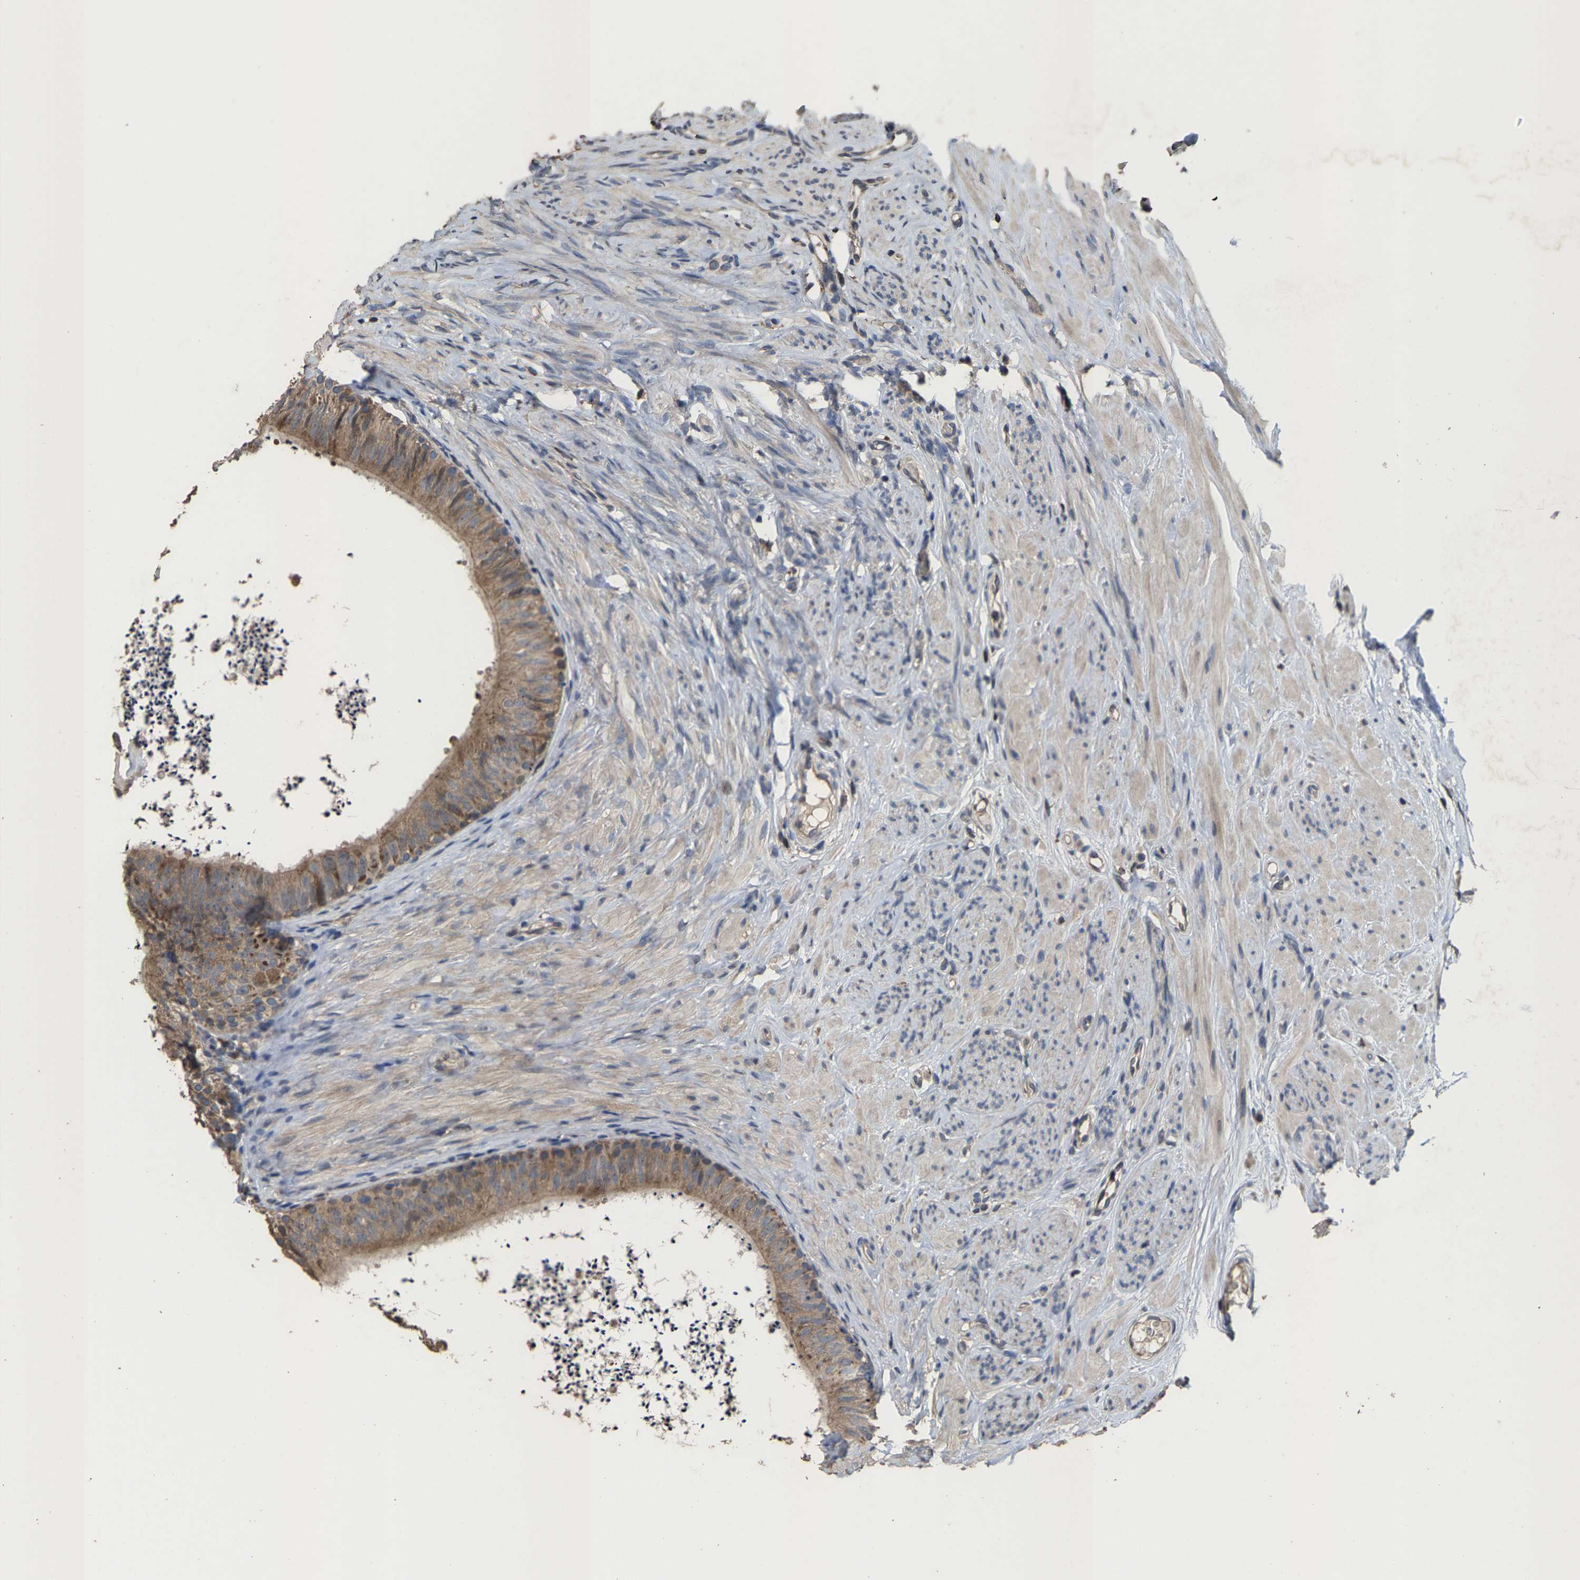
{"staining": {"intensity": "moderate", "quantity": ">75%", "location": "cytoplasmic/membranous"}, "tissue": "epididymis", "cell_type": "Glandular cells", "image_type": "normal", "snomed": [{"axis": "morphology", "description": "Normal tissue, NOS"}, {"axis": "topography", "description": "Epididymis"}], "caption": "Protein staining of normal epididymis exhibits moderate cytoplasmic/membranous expression in approximately >75% of glandular cells.", "gene": "TDRKH", "patient": {"sex": "male", "age": 56}}